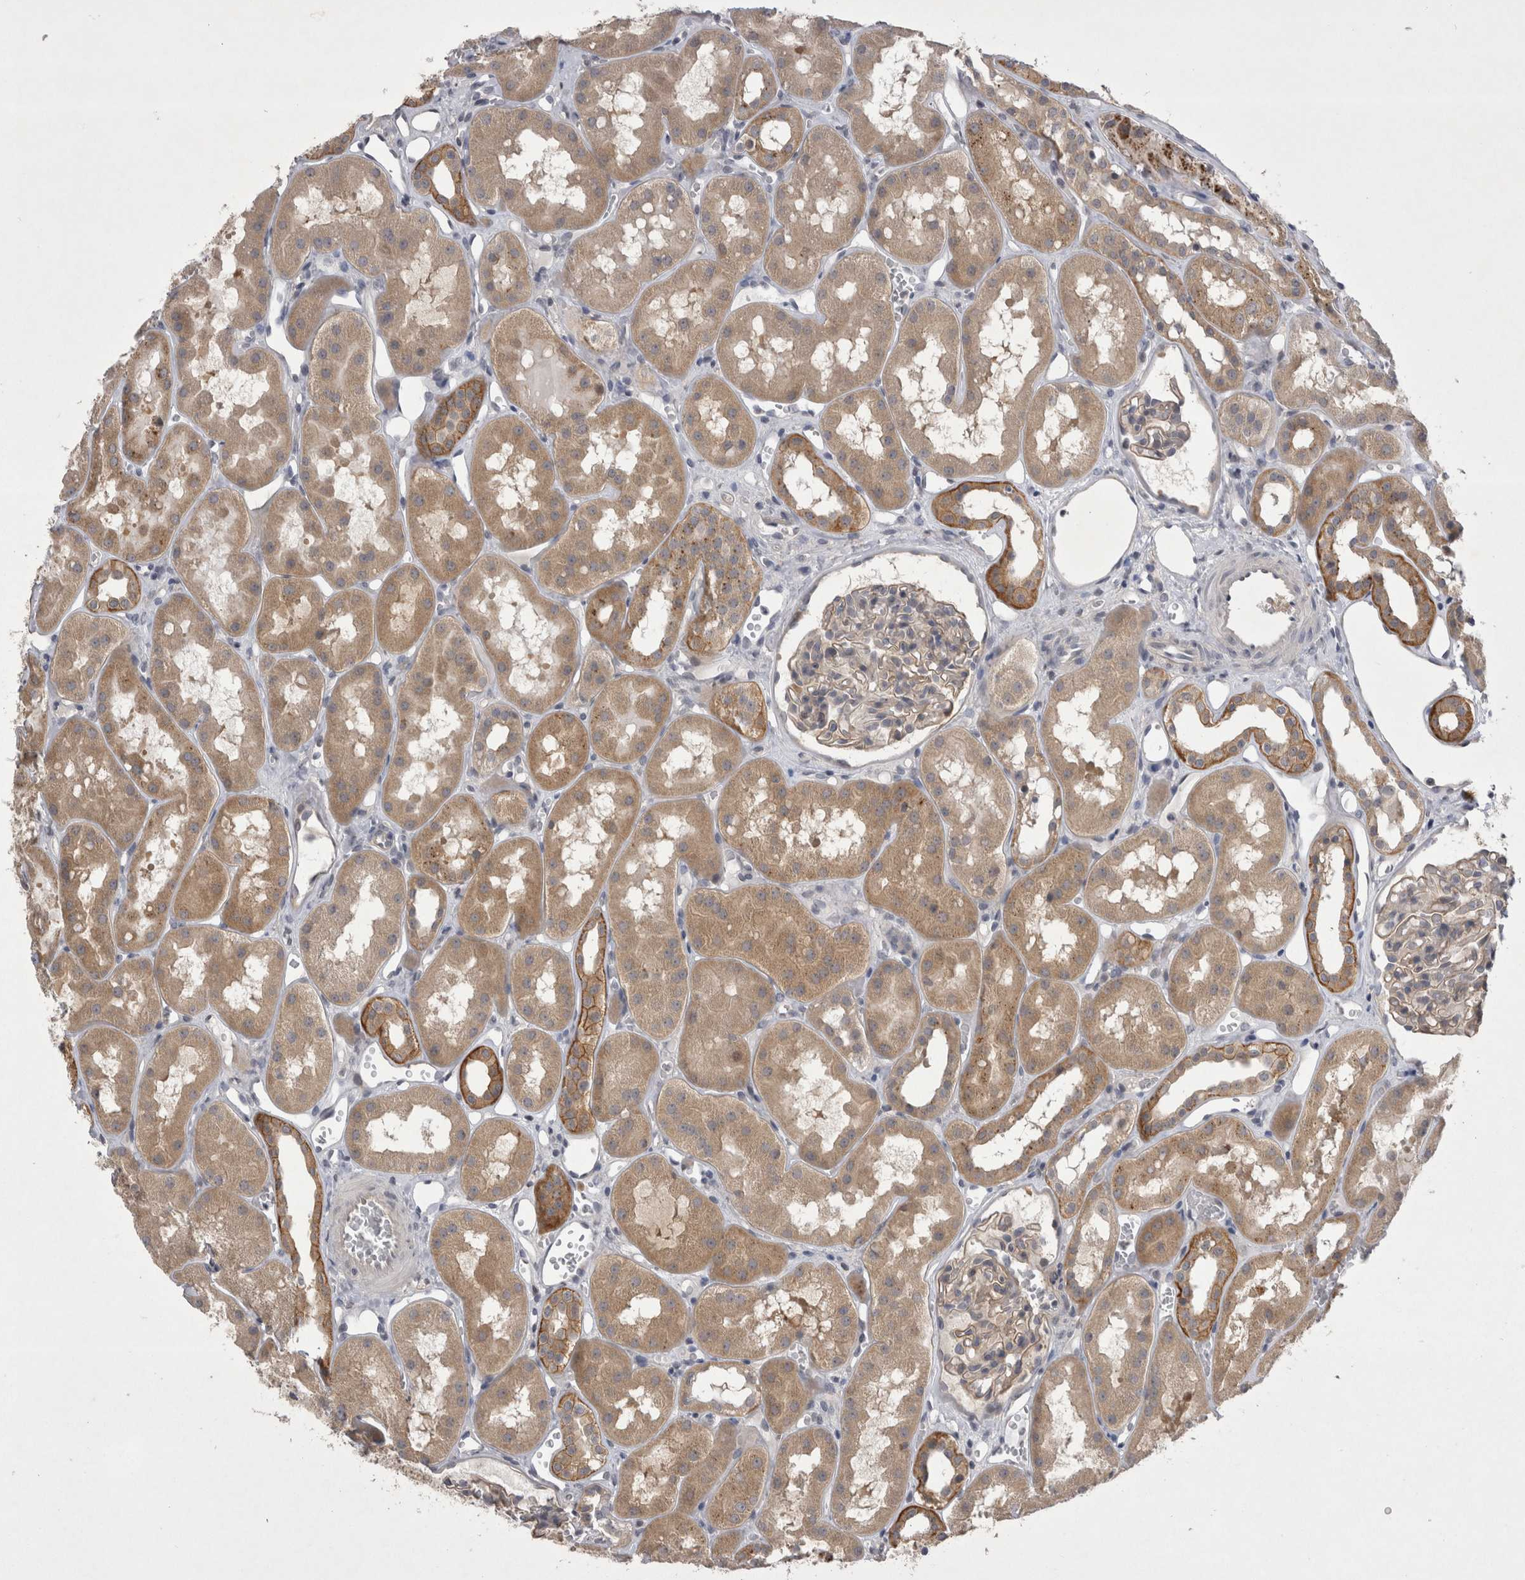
{"staining": {"intensity": "weak", "quantity": "25%-75%", "location": "cytoplasmic/membranous"}, "tissue": "kidney", "cell_type": "Cells in glomeruli", "image_type": "normal", "snomed": [{"axis": "morphology", "description": "Normal tissue, NOS"}, {"axis": "topography", "description": "Kidney"}], "caption": "Cells in glomeruli display low levels of weak cytoplasmic/membranous expression in approximately 25%-75% of cells in unremarkable human kidney. The staining was performed using DAB, with brown indicating positive protein expression. Nuclei are stained blue with hematoxylin.", "gene": "CTBS", "patient": {"sex": "male", "age": 16}}